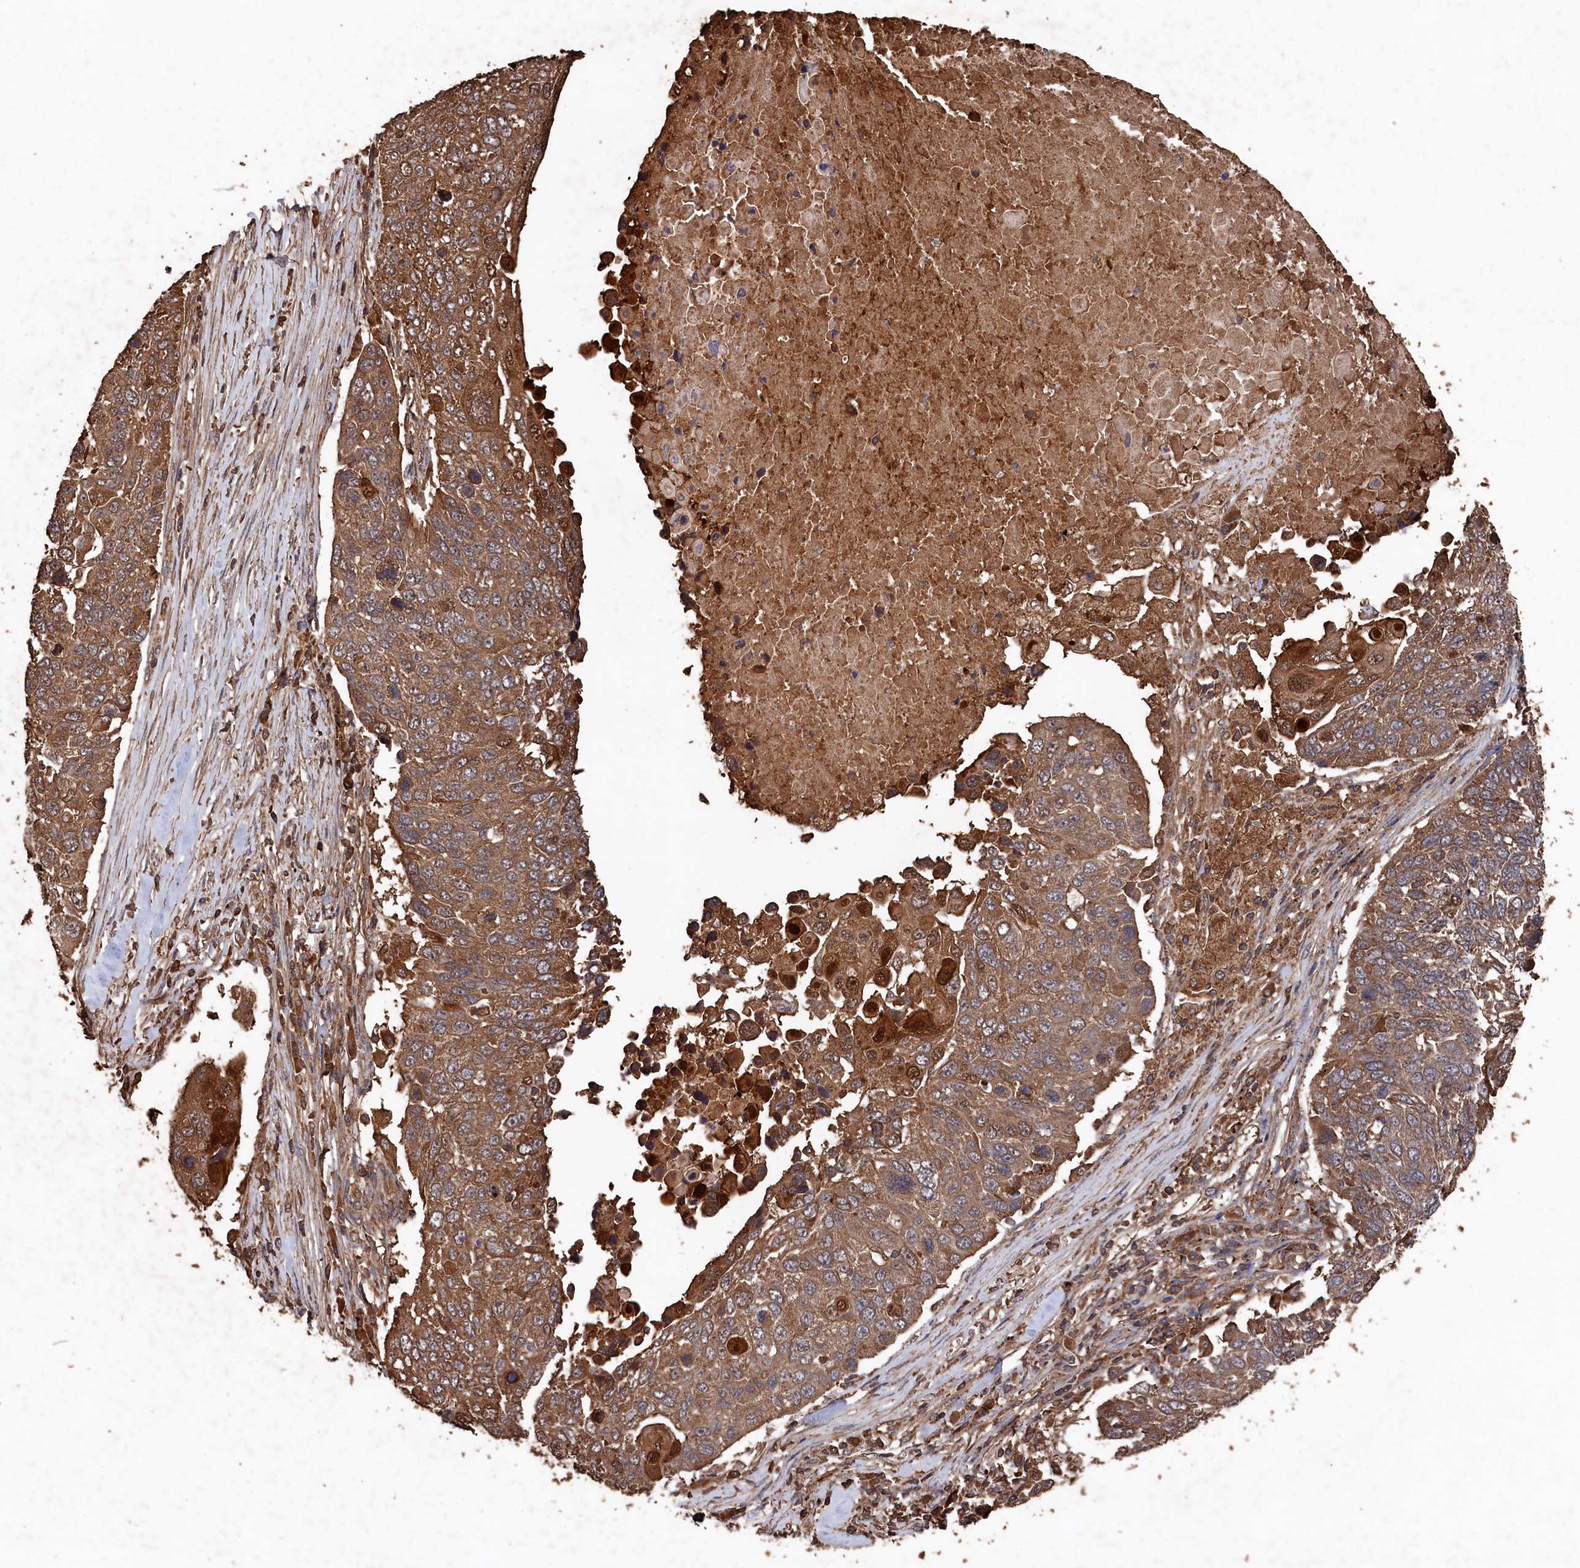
{"staining": {"intensity": "moderate", "quantity": ">75%", "location": "cytoplasmic/membranous"}, "tissue": "lung cancer", "cell_type": "Tumor cells", "image_type": "cancer", "snomed": [{"axis": "morphology", "description": "Squamous cell carcinoma, NOS"}, {"axis": "topography", "description": "Lung"}], "caption": "The micrograph demonstrates immunohistochemical staining of lung squamous cell carcinoma. There is moderate cytoplasmic/membranous staining is seen in approximately >75% of tumor cells. The protein of interest is shown in brown color, while the nuclei are stained blue.", "gene": "SNX33", "patient": {"sex": "male", "age": 66}}